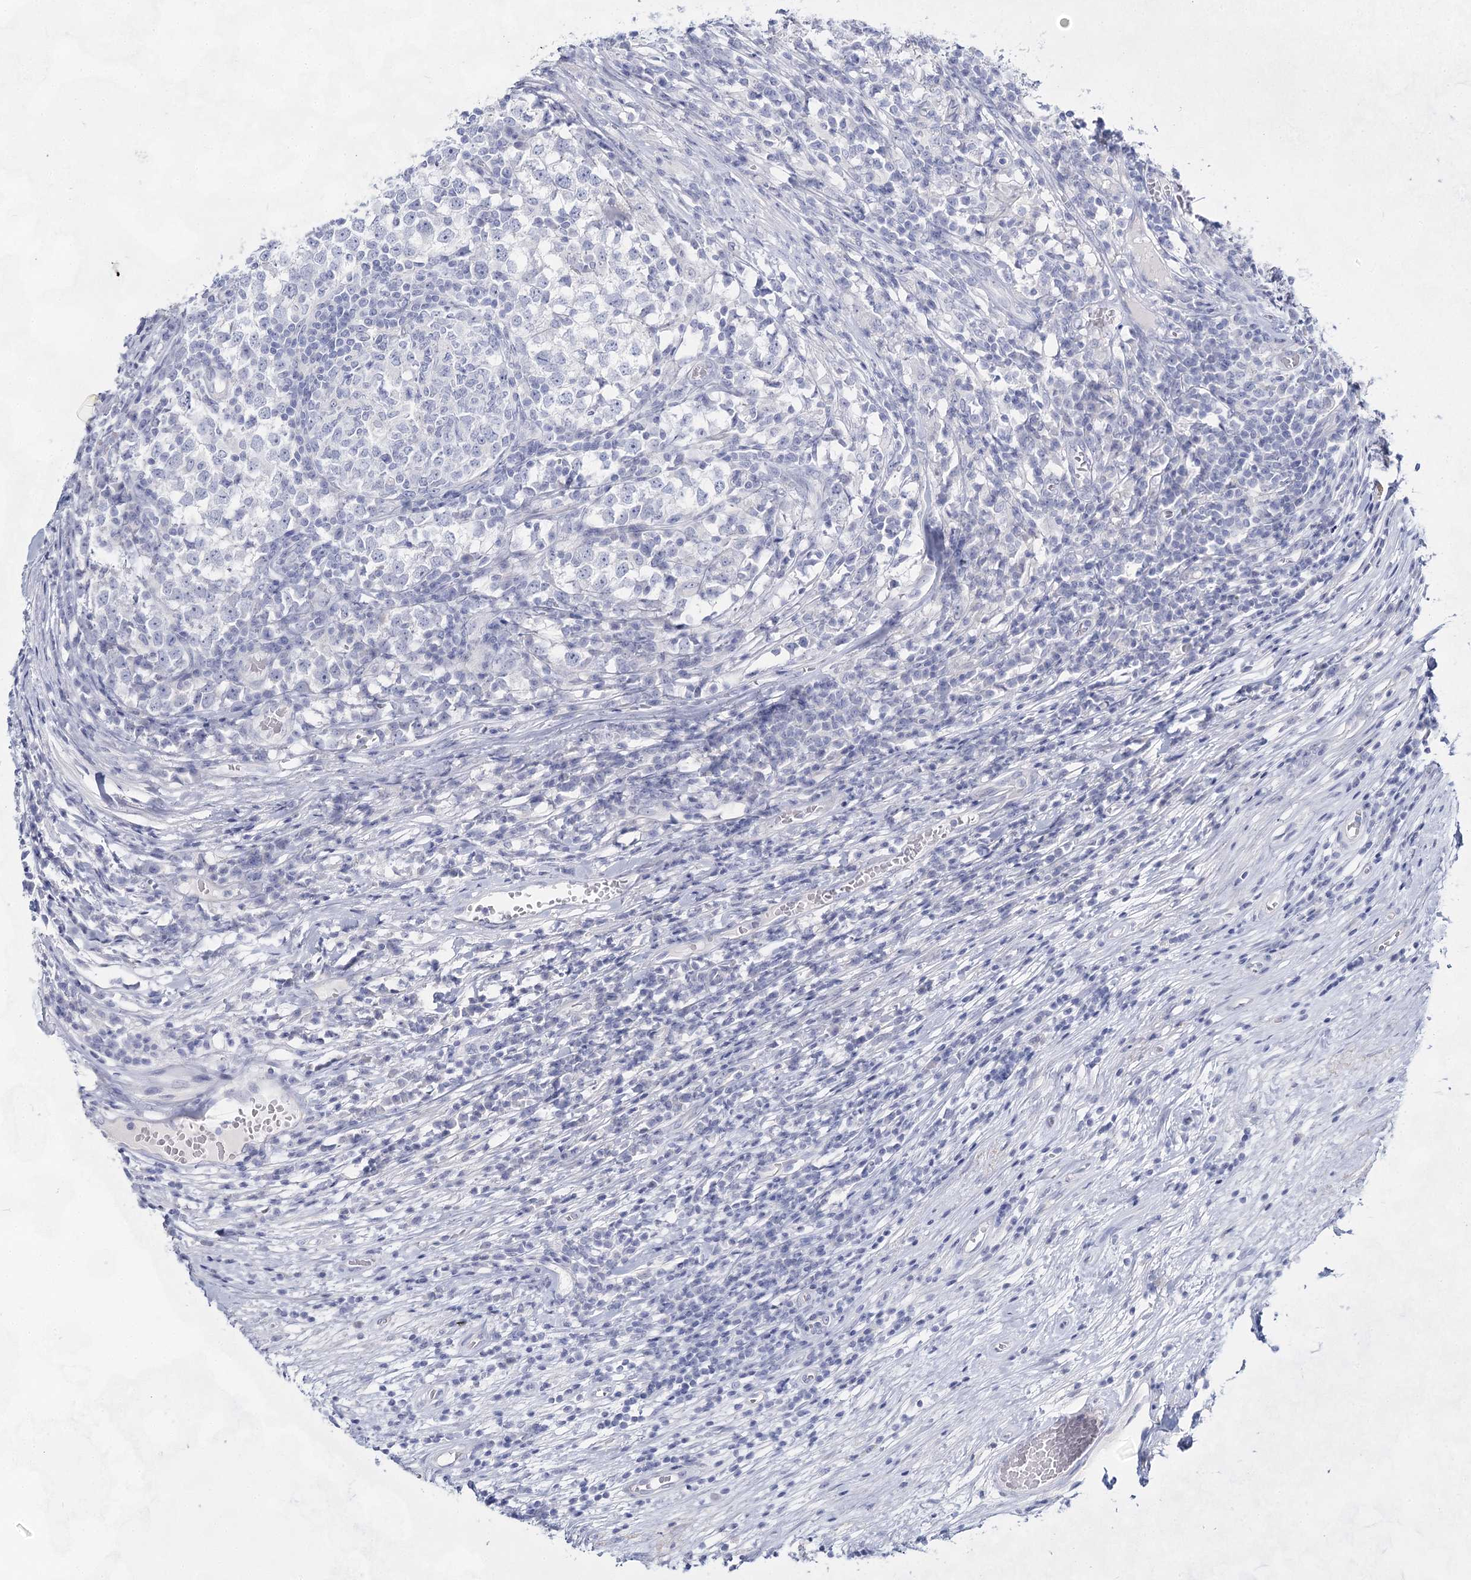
{"staining": {"intensity": "negative", "quantity": "none", "location": "none"}, "tissue": "testis cancer", "cell_type": "Tumor cells", "image_type": "cancer", "snomed": [{"axis": "morphology", "description": "Seminoma, NOS"}, {"axis": "topography", "description": "Testis"}], "caption": "Testis seminoma was stained to show a protein in brown. There is no significant positivity in tumor cells.", "gene": "SLC17A2", "patient": {"sex": "male", "age": 65}}